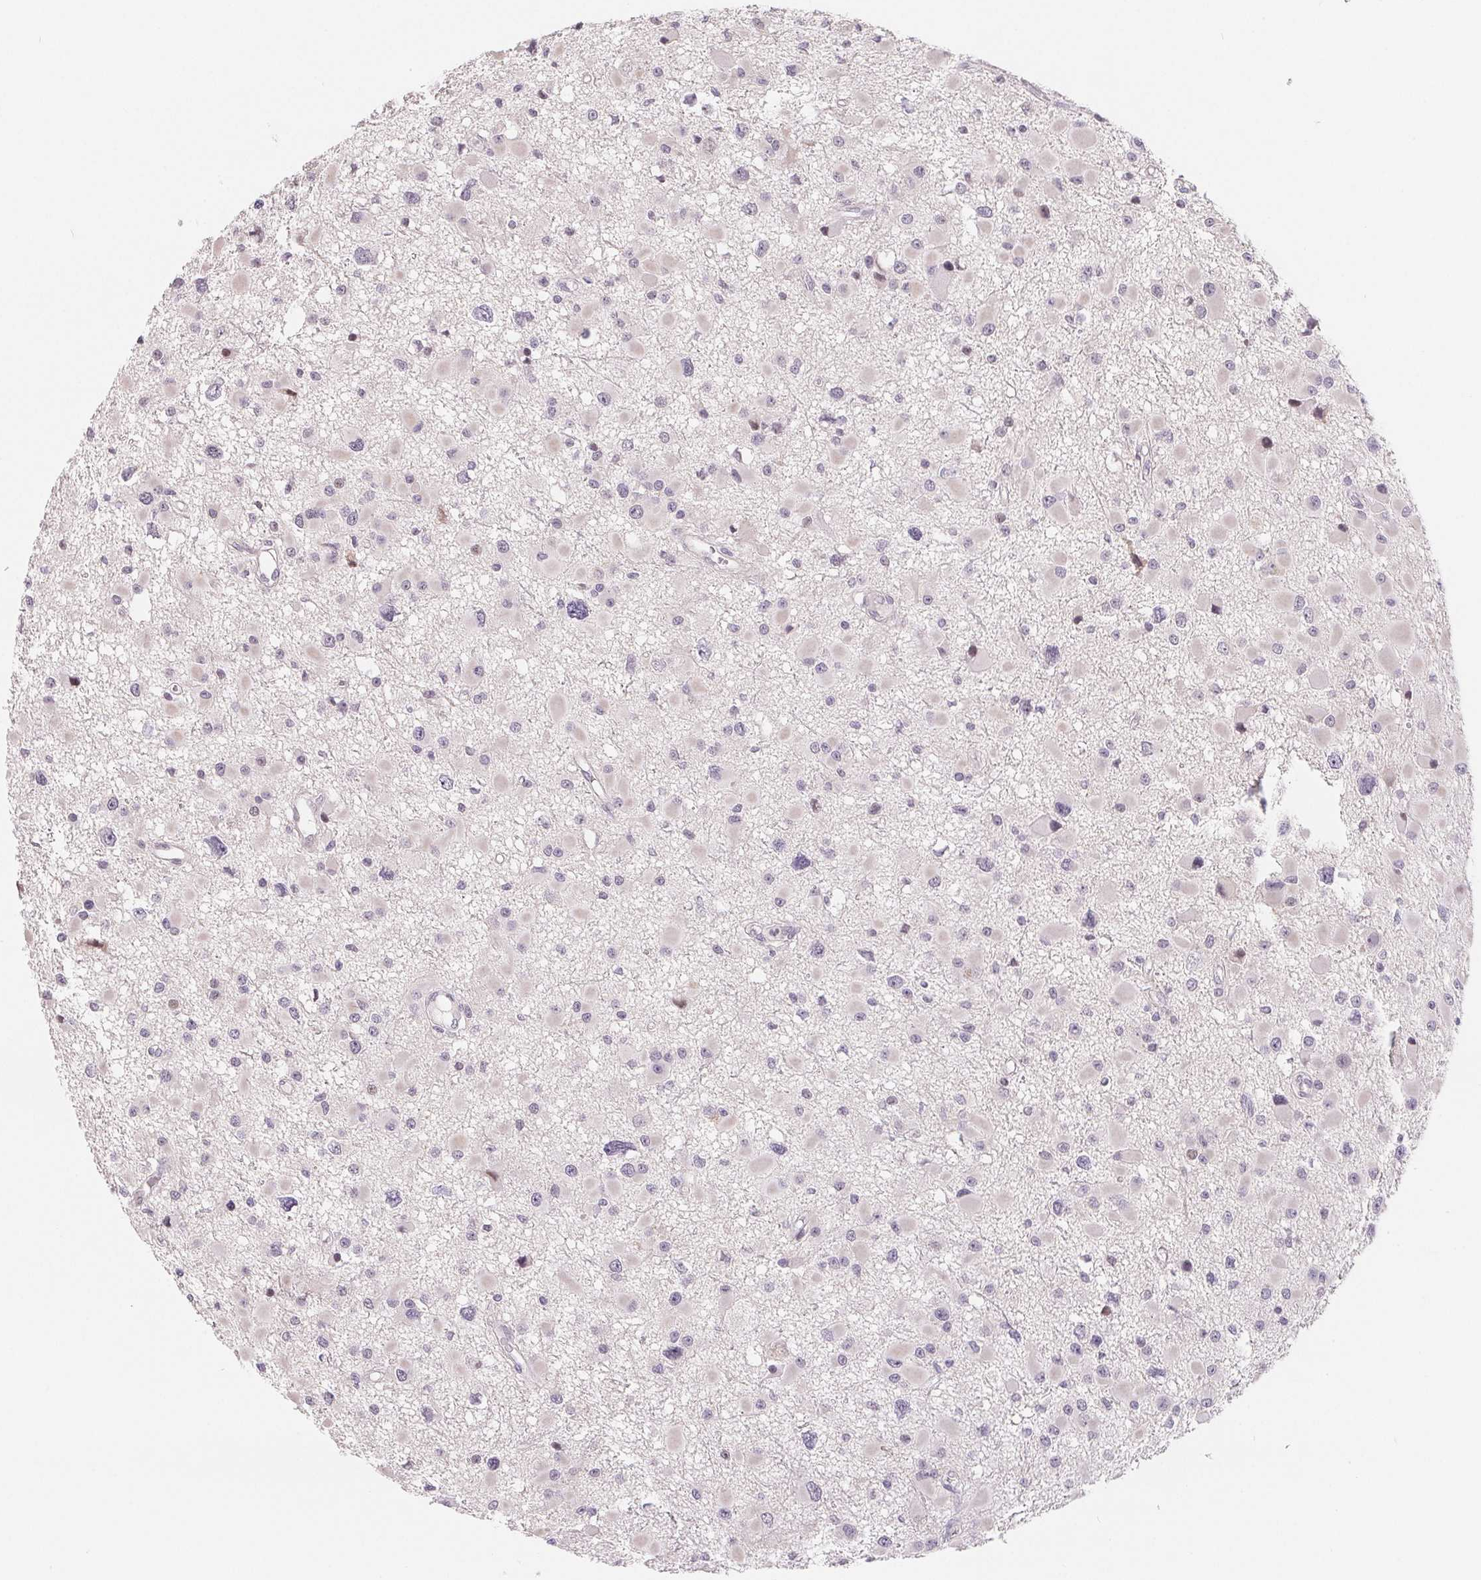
{"staining": {"intensity": "negative", "quantity": "none", "location": "none"}, "tissue": "glioma", "cell_type": "Tumor cells", "image_type": "cancer", "snomed": [{"axis": "morphology", "description": "Glioma, malignant, High grade"}, {"axis": "topography", "description": "Brain"}], "caption": "Tumor cells are negative for brown protein staining in malignant glioma (high-grade). (DAB (3,3'-diaminobenzidine) IHC with hematoxylin counter stain).", "gene": "LCA5L", "patient": {"sex": "male", "age": 54}}